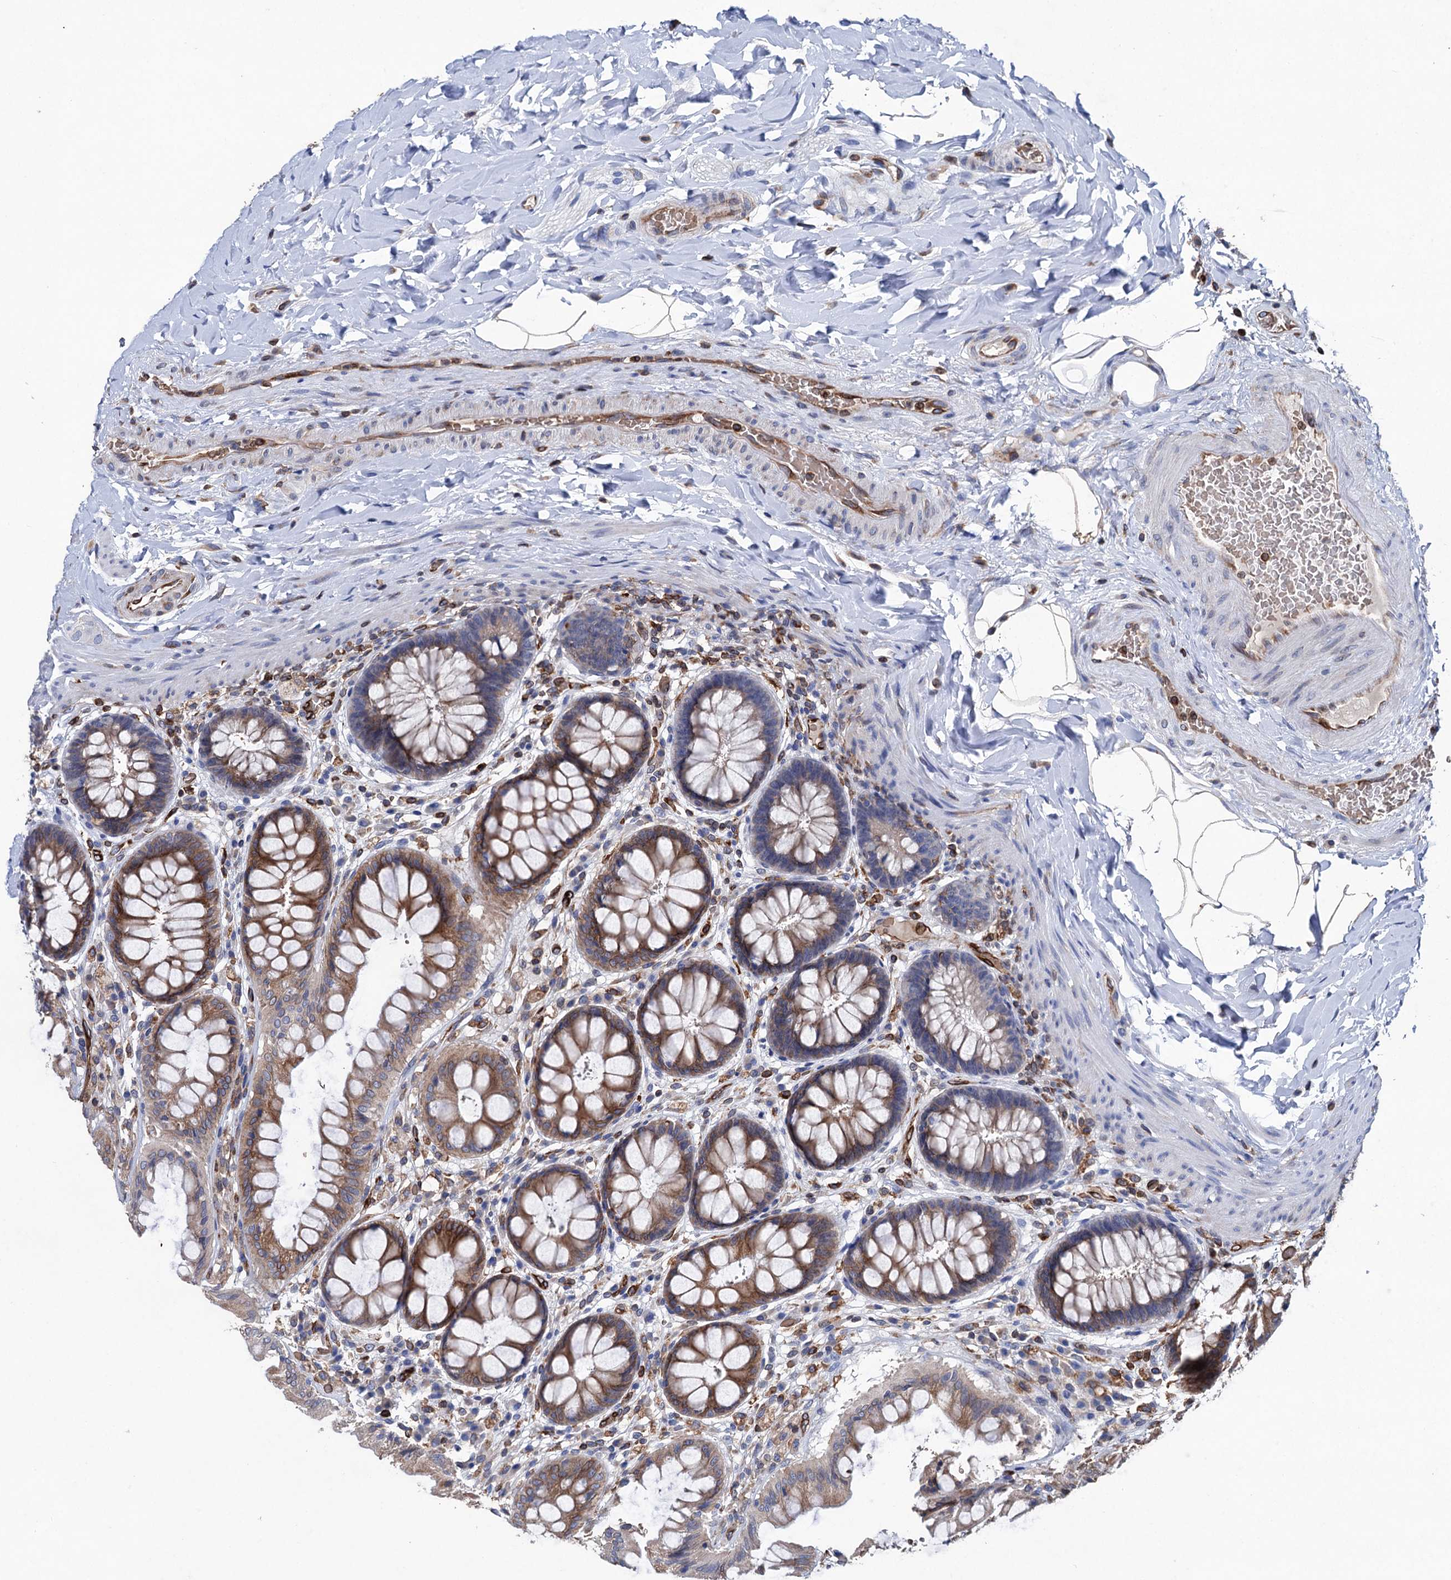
{"staining": {"intensity": "moderate", "quantity": ">75%", "location": "cytoplasmic/membranous"}, "tissue": "rectum", "cell_type": "Glandular cells", "image_type": "normal", "snomed": [{"axis": "morphology", "description": "Normal tissue, NOS"}, {"axis": "topography", "description": "Rectum"}], "caption": "A high-resolution photomicrograph shows immunohistochemistry staining of unremarkable rectum, which demonstrates moderate cytoplasmic/membranous staining in about >75% of glandular cells.", "gene": "STING1", "patient": {"sex": "female", "age": 46}}